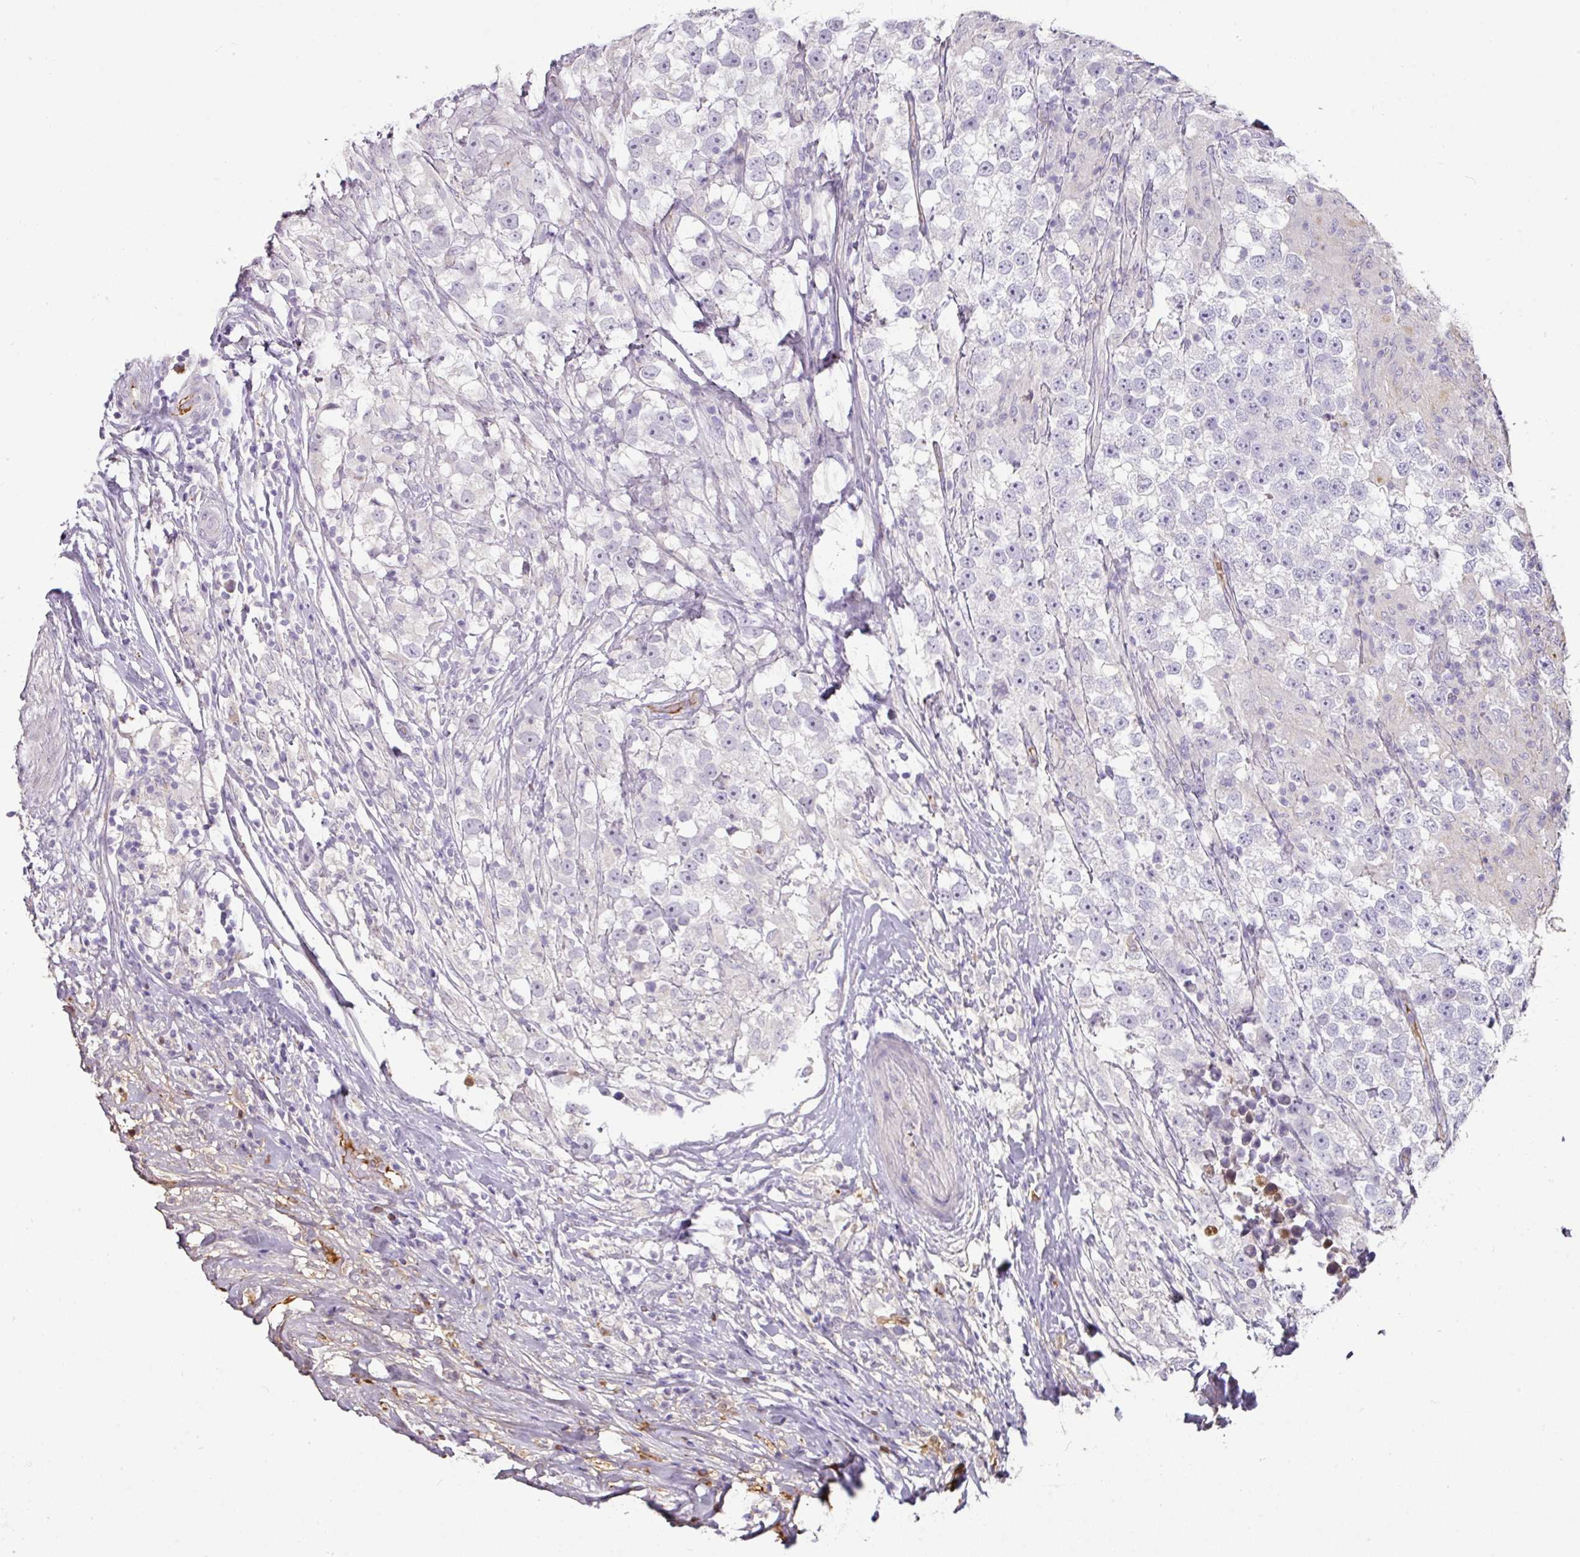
{"staining": {"intensity": "weak", "quantity": "<25%", "location": "cytoplasmic/membranous"}, "tissue": "testis cancer", "cell_type": "Tumor cells", "image_type": "cancer", "snomed": [{"axis": "morphology", "description": "Seminoma, NOS"}, {"axis": "topography", "description": "Testis"}], "caption": "Histopathology image shows no protein staining in tumor cells of testis seminoma tissue. The staining was performed using DAB to visualize the protein expression in brown, while the nuclei were stained in blue with hematoxylin (Magnification: 20x).", "gene": "CCZ1", "patient": {"sex": "male", "age": 46}}